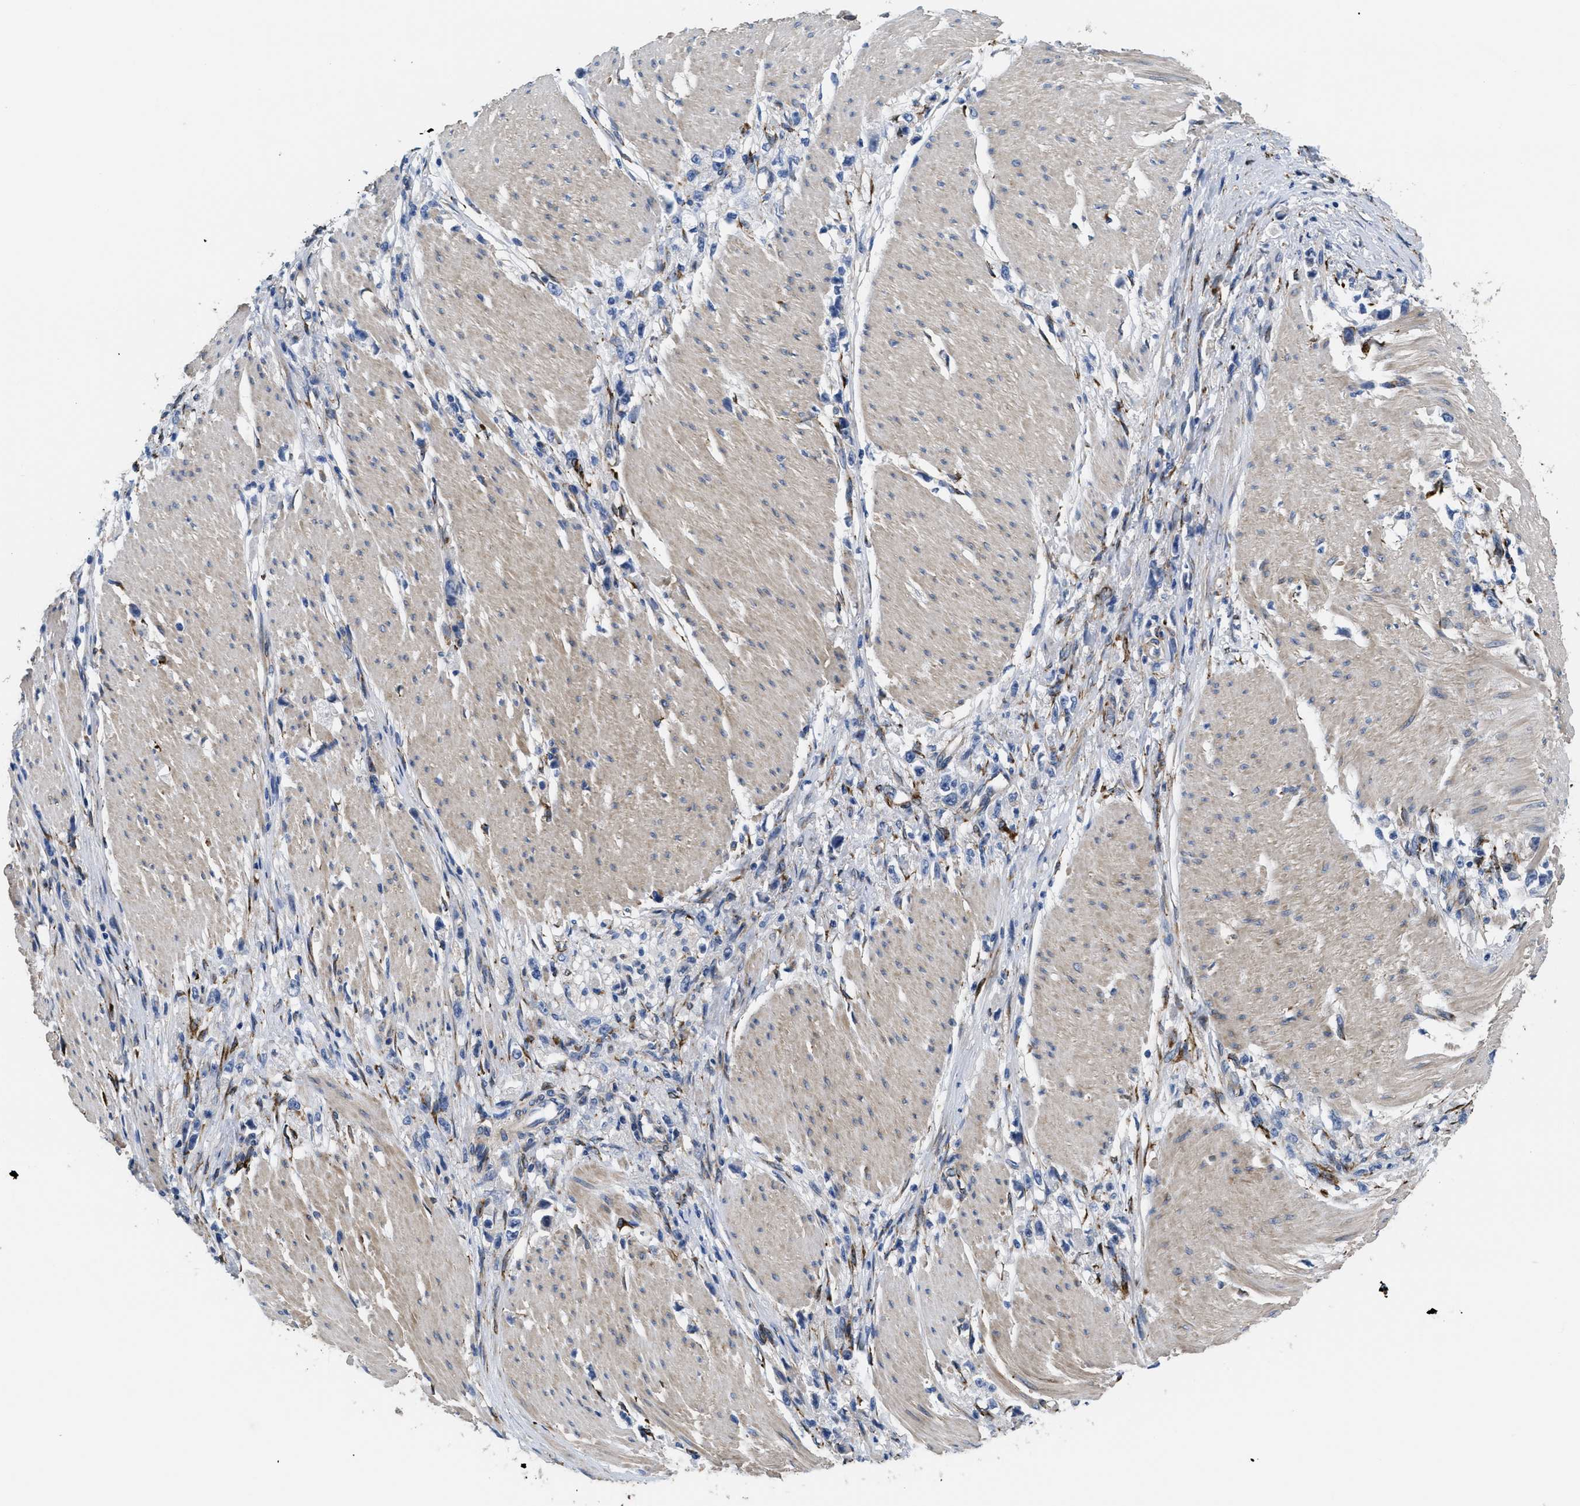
{"staining": {"intensity": "negative", "quantity": "none", "location": "none"}, "tissue": "stomach cancer", "cell_type": "Tumor cells", "image_type": "cancer", "snomed": [{"axis": "morphology", "description": "Adenocarcinoma, NOS"}, {"axis": "topography", "description": "Stomach"}], "caption": "Immunohistochemistry (IHC) image of human stomach cancer stained for a protein (brown), which reveals no expression in tumor cells. (DAB immunohistochemistry, high magnification).", "gene": "SQLE", "patient": {"sex": "female", "age": 59}}